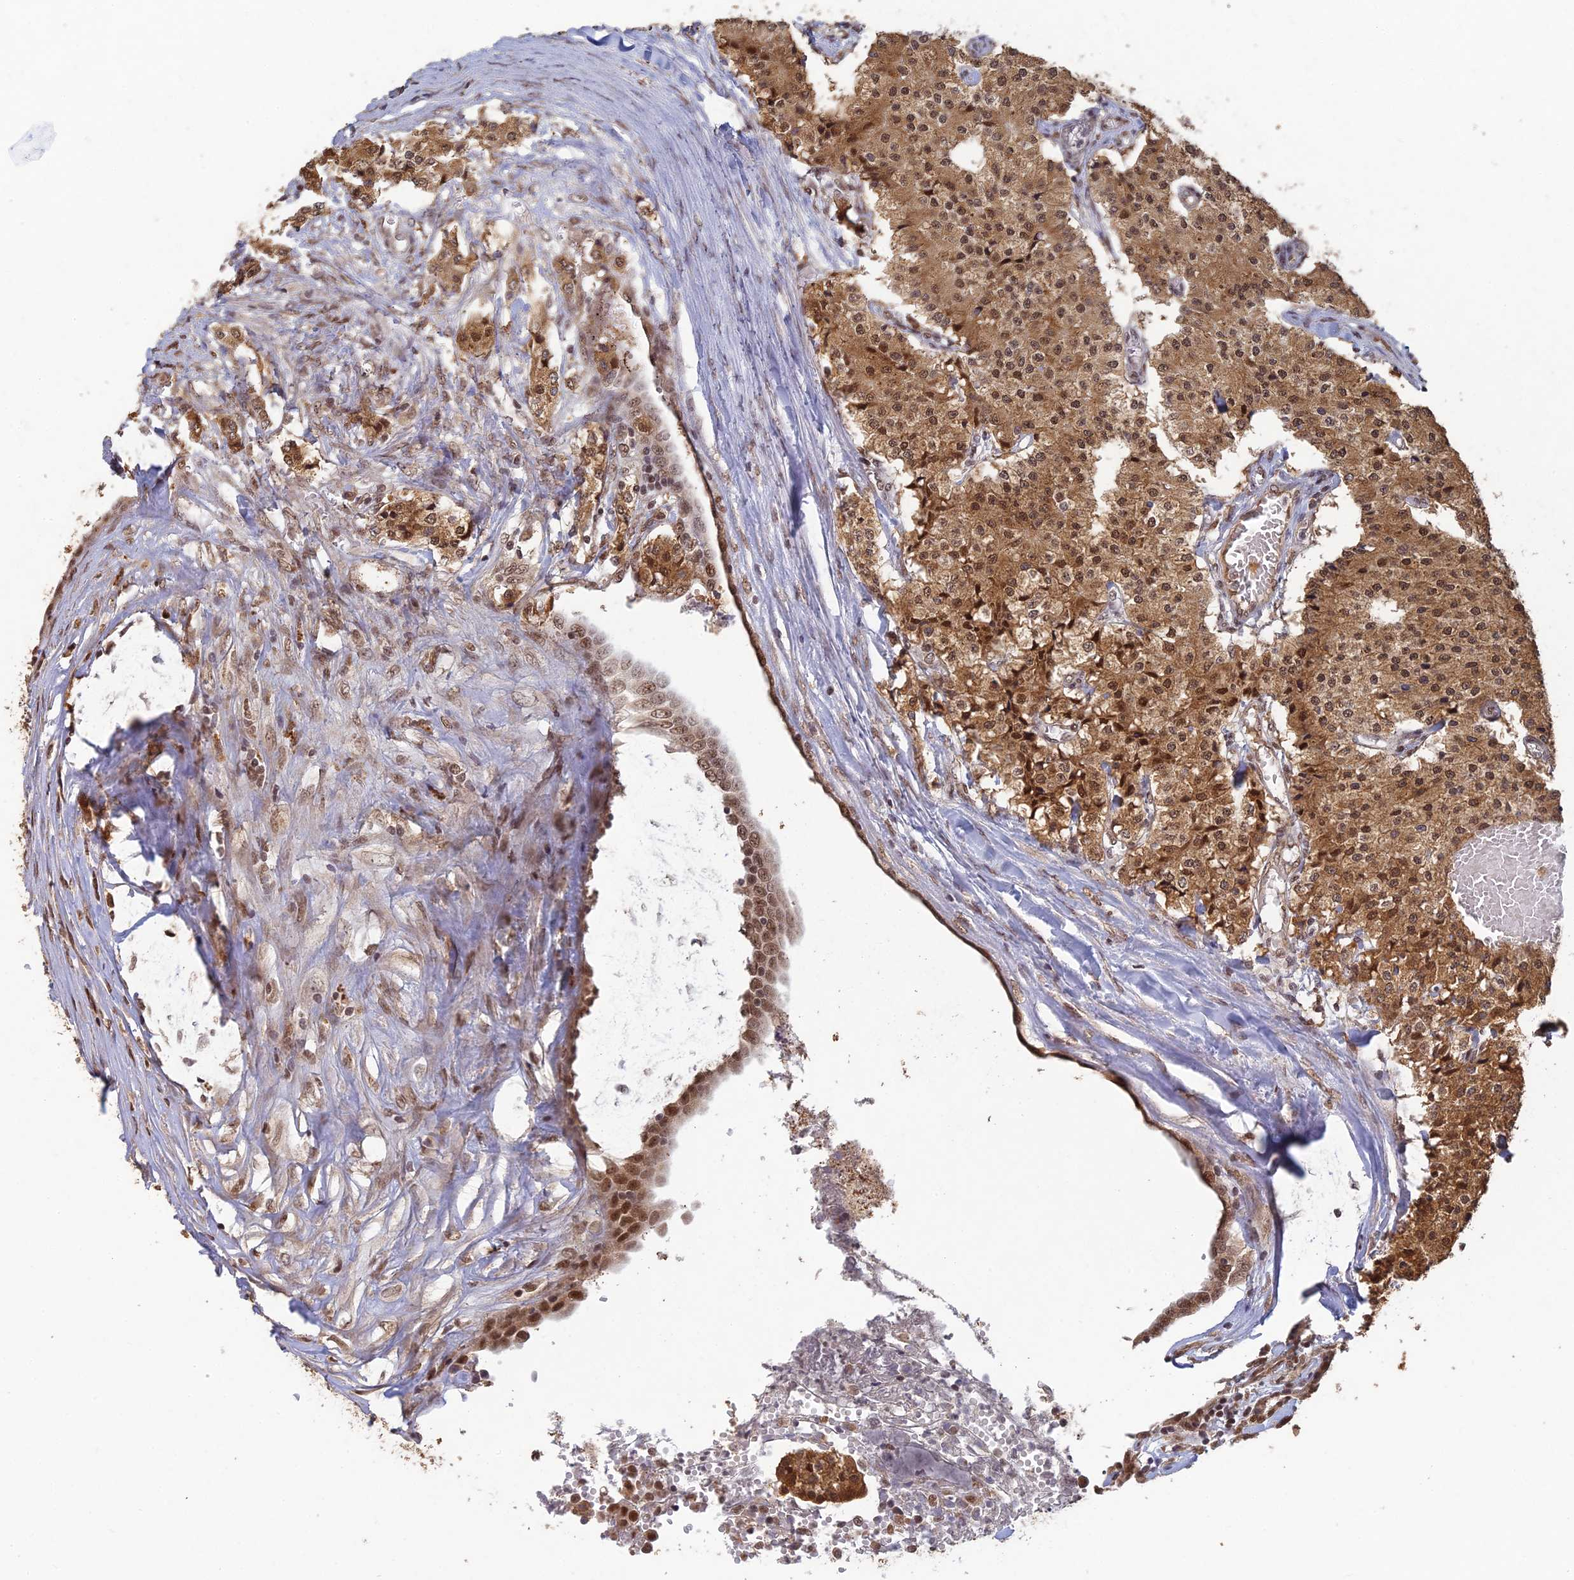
{"staining": {"intensity": "moderate", "quantity": ">75%", "location": "cytoplasmic/membranous,nuclear"}, "tissue": "carcinoid", "cell_type": "Tumor cells", "image_type": "cancer", "snomed": [{"axis": "morphology", "description": "Carcinoid, malignant, NOS"}, {"axis": "topography", "description": "Colon"}], "caption": "Immunohistochemical staining of human carcinoid reveals moderate cytoplasmic/membranous and nuclear protein positivity in about >75% of tumor cells.", "gene": "RANBP3", "patient": {"sex": "female", "age": 52}}